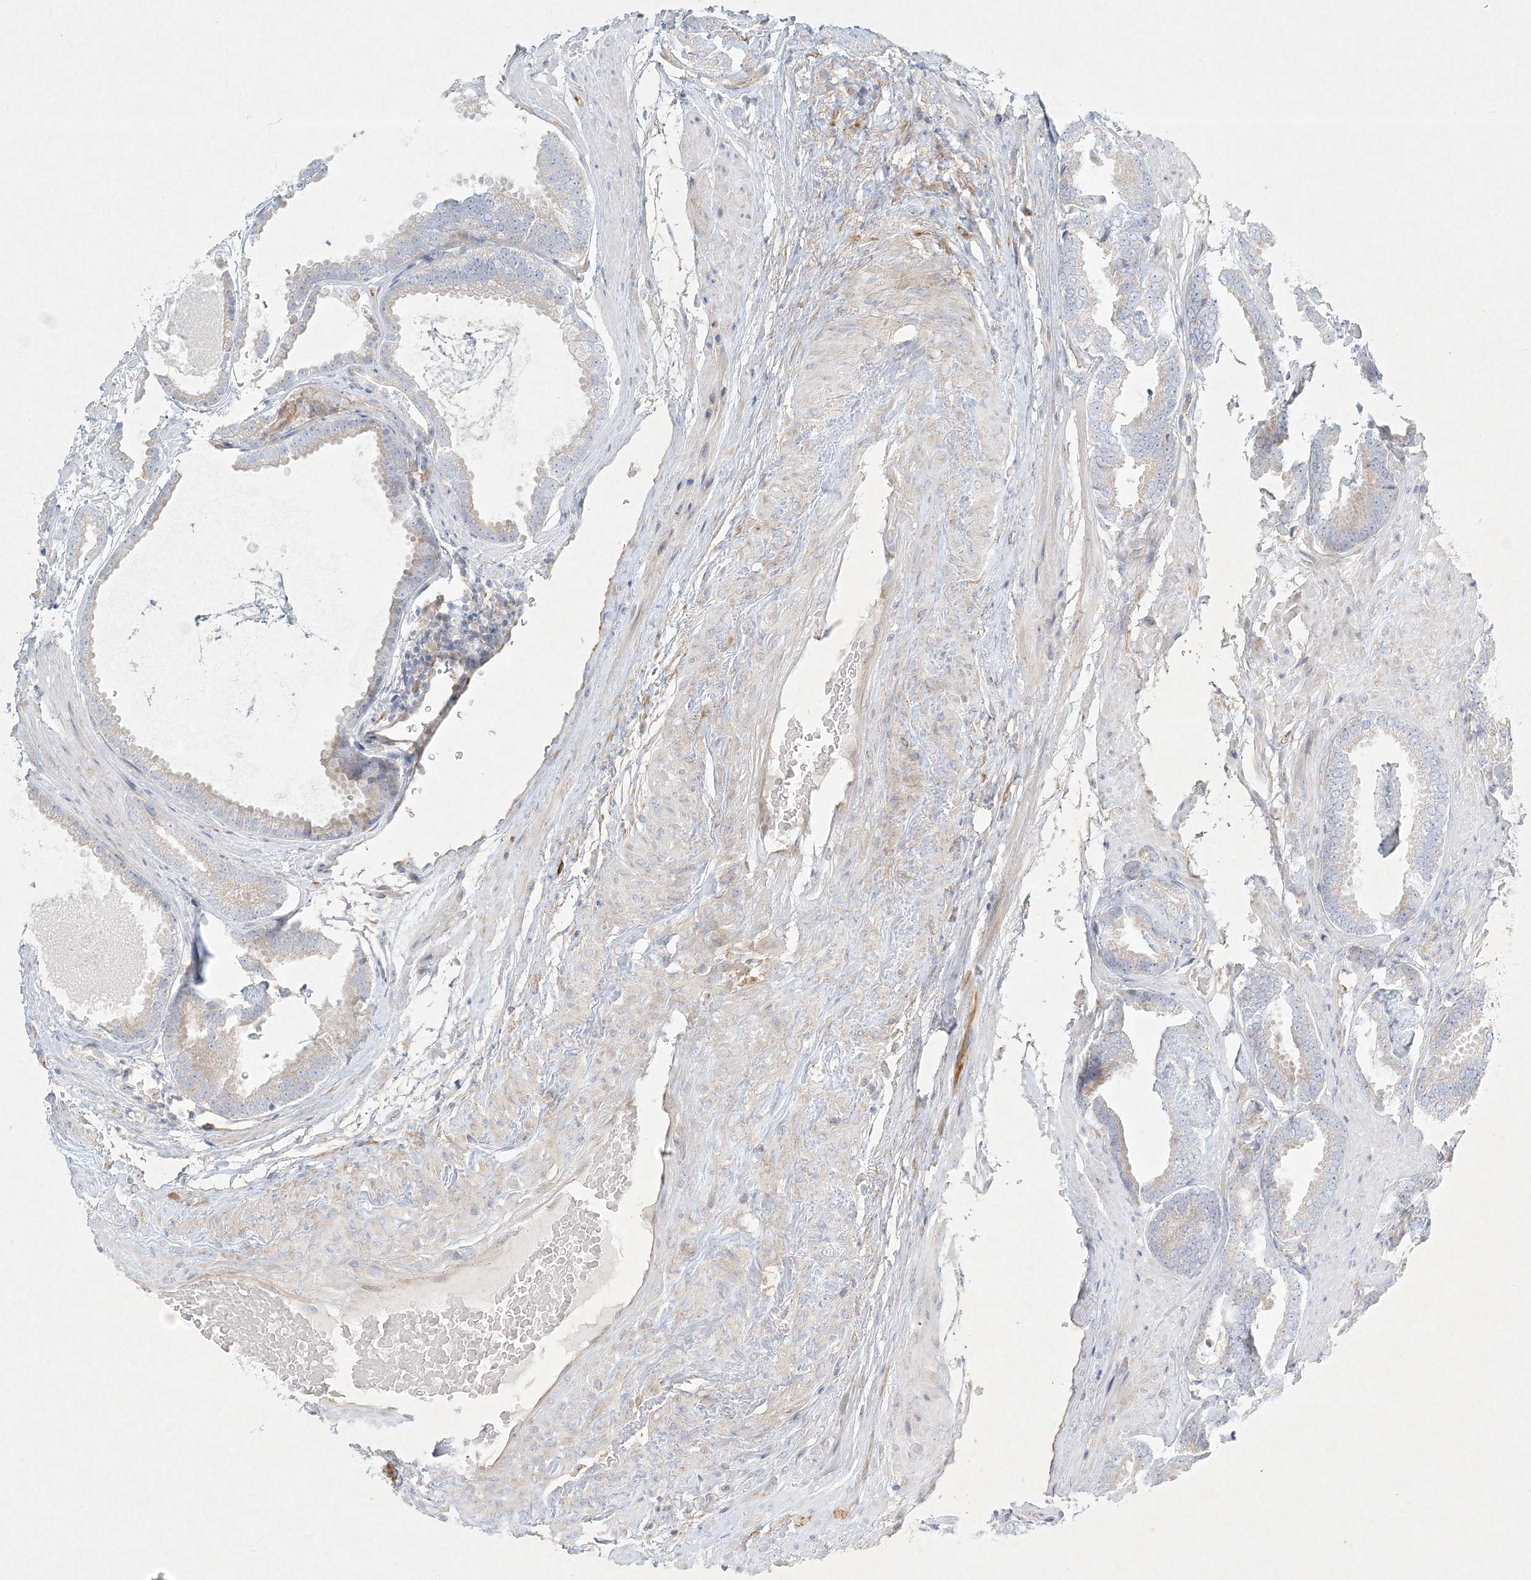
{"staining": {"intensity": "weak", "quantity": "<25%", "location": "cytoplasmic/membranous"}, "tissue": "prostate cancer", "cell_type": "Tumor cells", "image_type": "cancer", "snomed": [{"axis": "morphology", "description": "Adenocarcinoma, Low grade"}, {"axis": "topography", "description": "Prostate"}], "caption": "Immunohistochemistry image of neoplastic tissue: prostate cancer (adenocarcinoma (low-grade)) stained with DAB (3,3'-diaminobenzidine) displays no significant protein positivity in tumor cells. The staining was performed using DAB (3,3'-diaminobenzidine) to visualize the protein expression in brown, while the nuclei were stained in blue with hematoxylin (Magnification: 20x).", "gene": "STK11IP", "patient": {"sex": "male", "age": 71}}